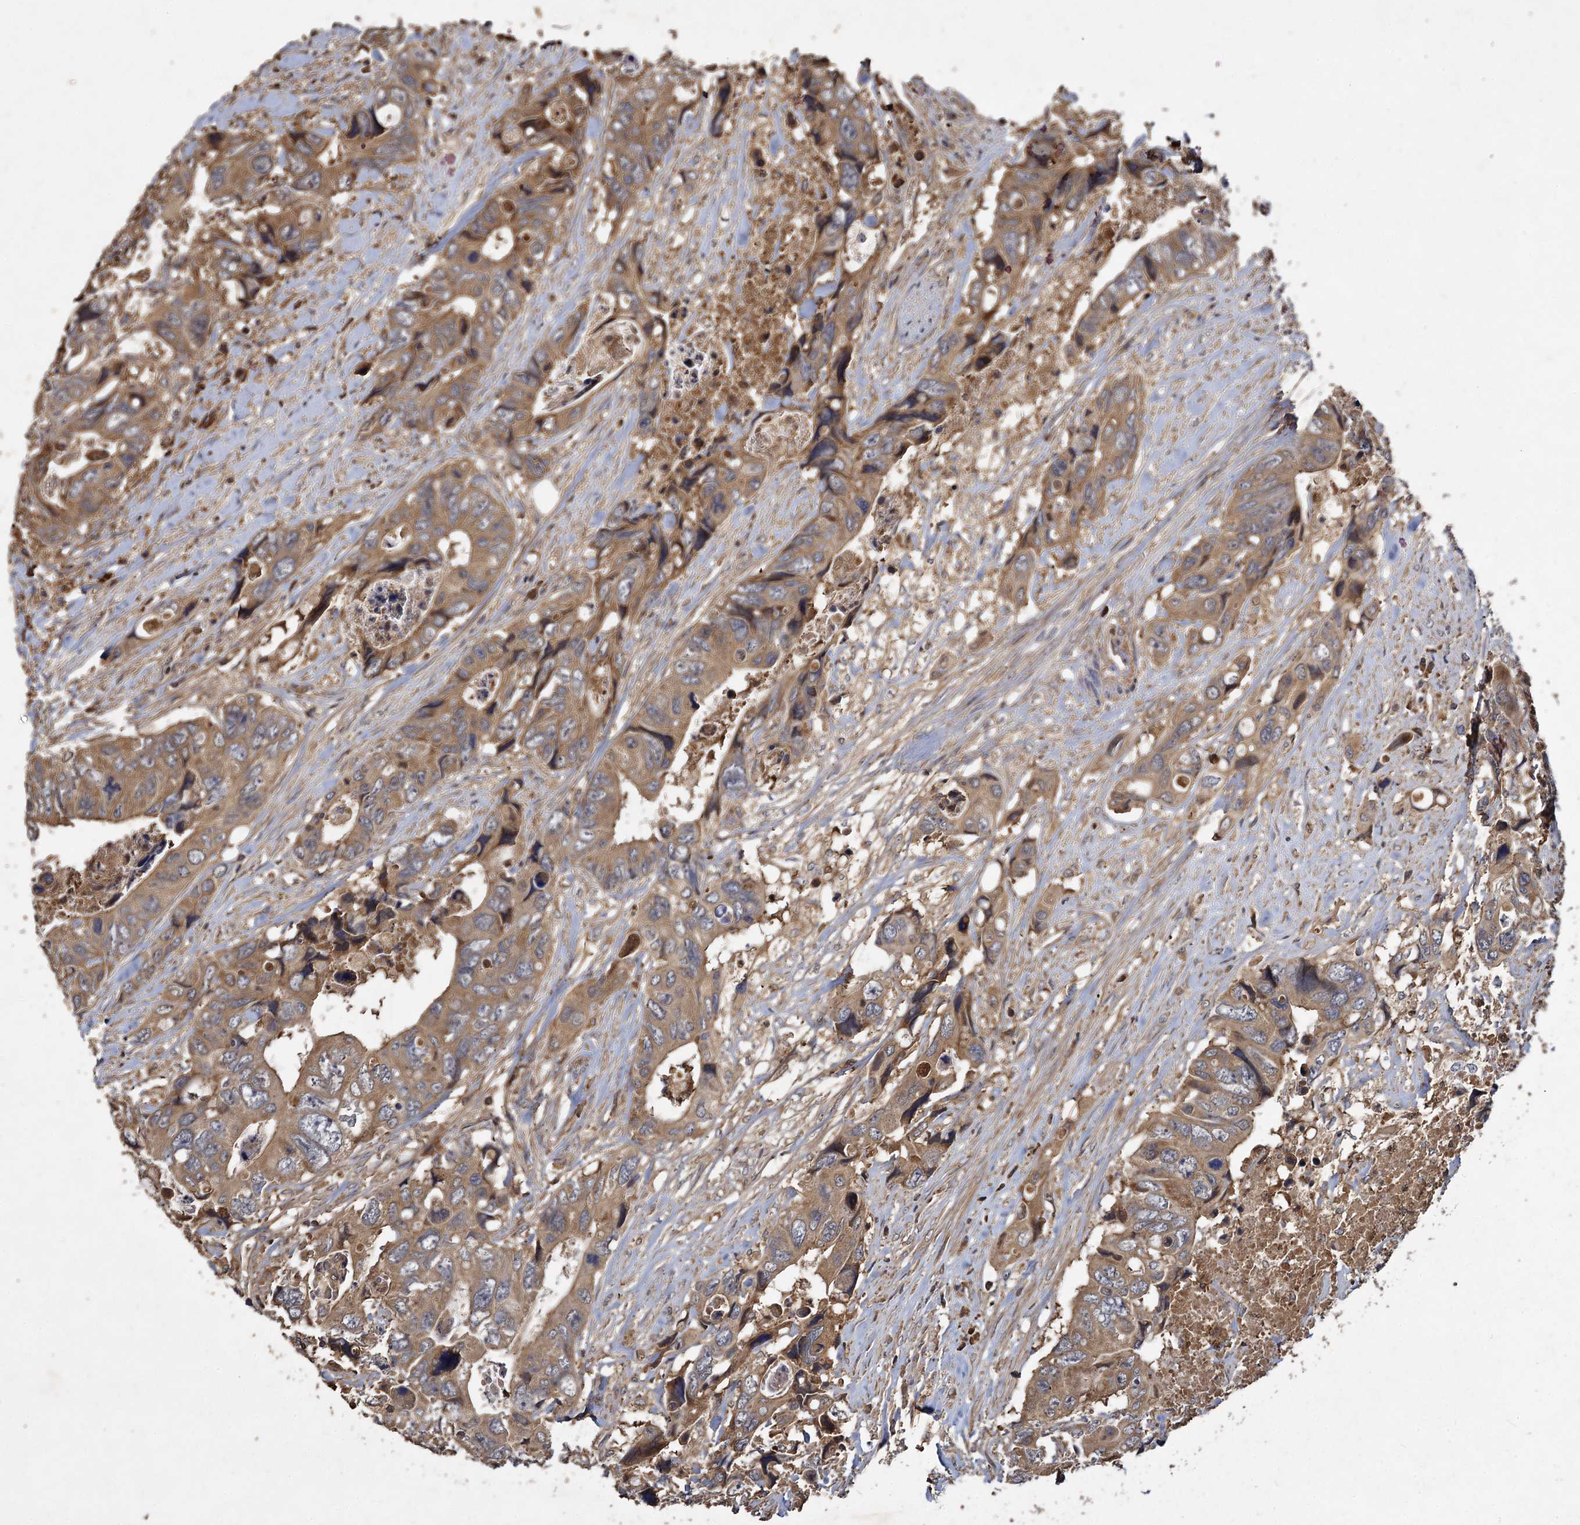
{"staining": {"intensity": "moderate", "quantity": ">75%", "location": "cytoplasmic/membranous"}, "tissue": "colorectal cancer", "cell_type": "Tumor cells", "image_type": "cancer", "snomed": [{"axis": "morphology", "description": "Adenocarcinoma, NOS"}, {"axis": "topography", "description": "Rectum"}], "caption": "An immunohistochemistry histopathology image of neoplastic tissue is shown. Protein staining in brown highlights moderate cytoplasmic/membranous positivity in adenocarcinoma (colorectal) within tumor cells.", "gene": "GCLC", "patient": {"sex": "male", "age": 57}}